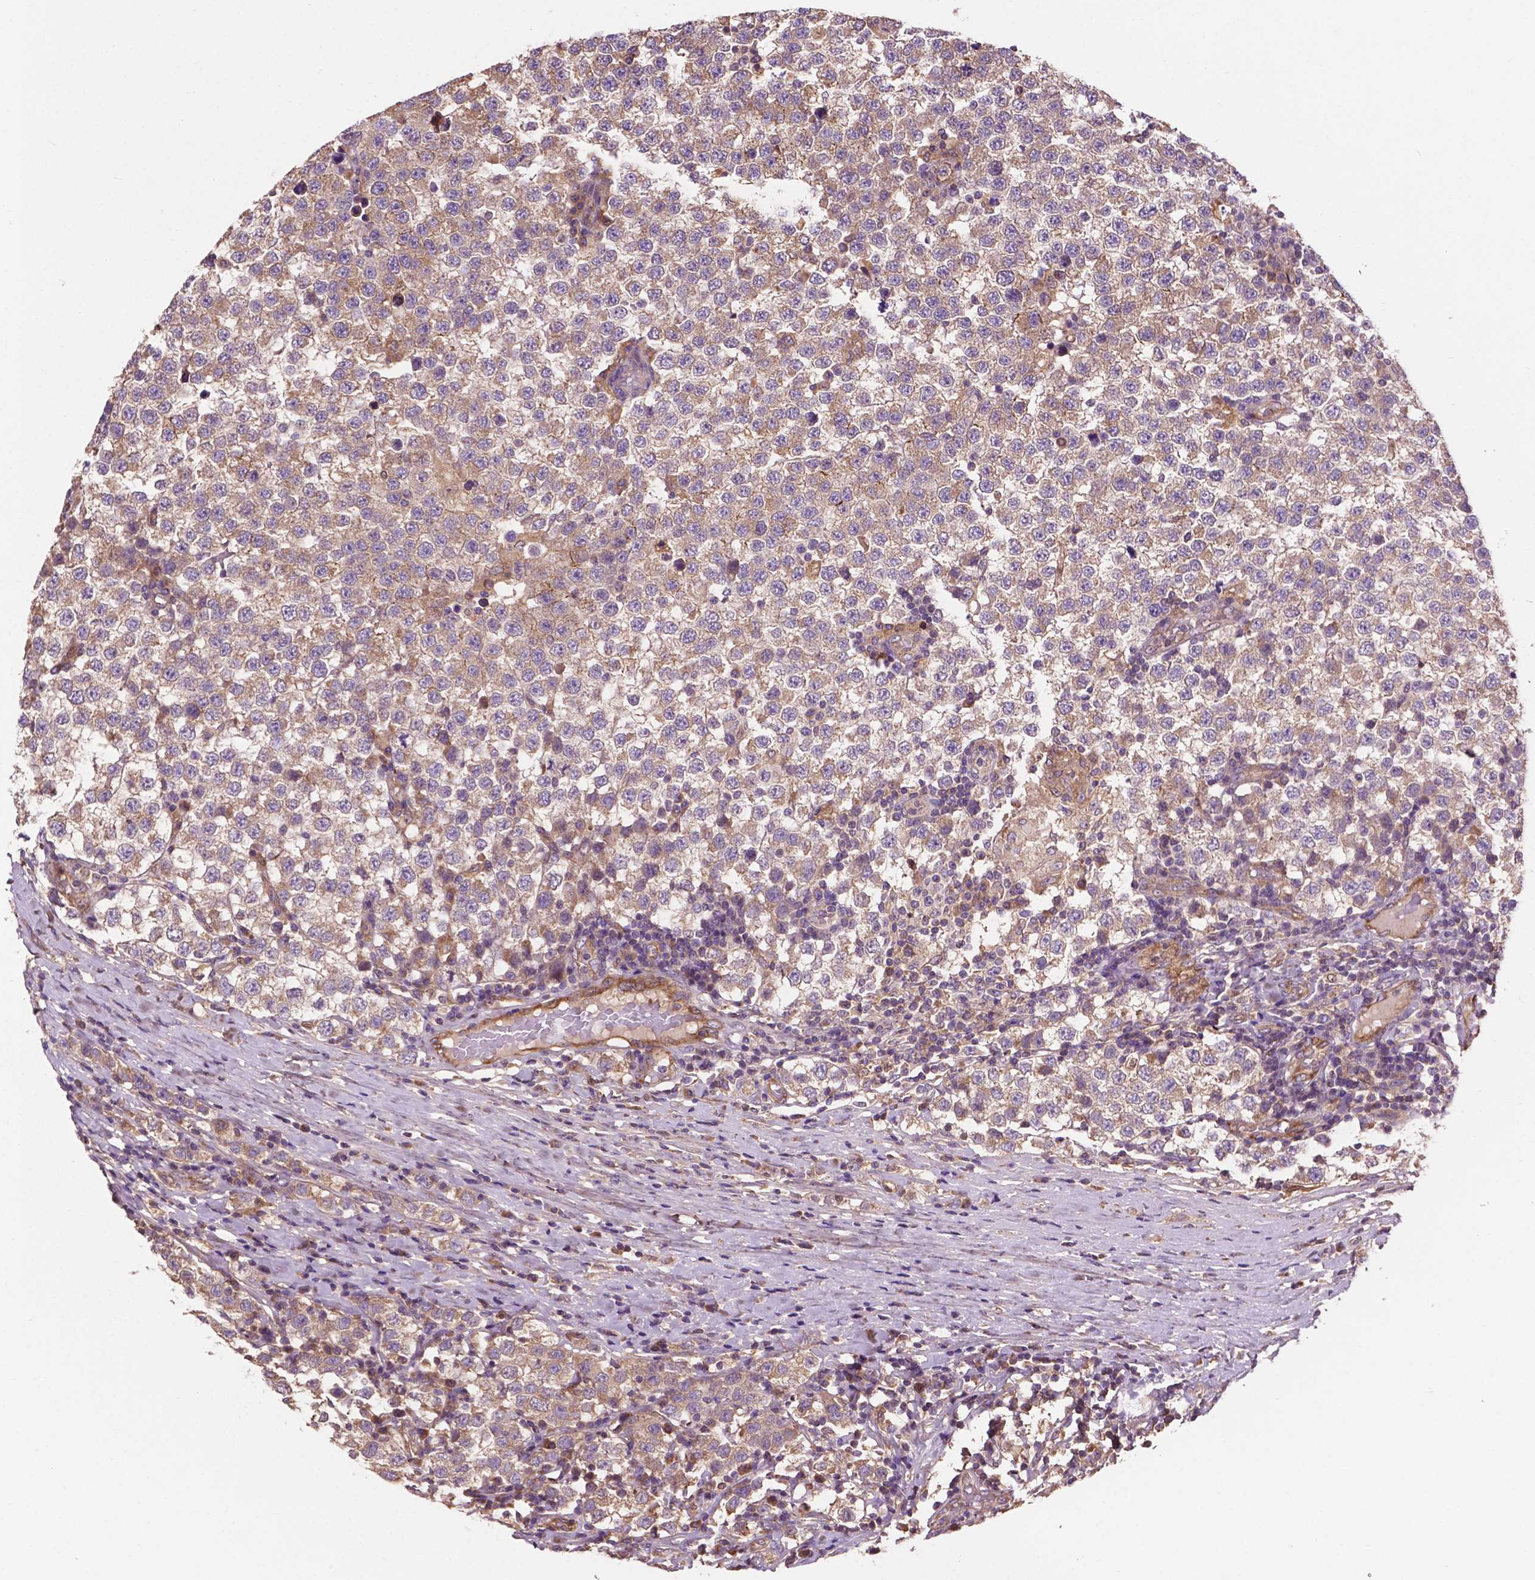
{"staining": {"intensity": "weak", "quantity": ">75%", "location": "cytoplasmic/membranous"}, "tissue": "testis cancer", "cell_type": "Tumor cells", "image_type": "cancer", "snomed": [{"axis": "morphology", "description": "Seminoma, NOS"}, {"axis": "topography", "description": "Testis"}], "caption": "A brown stain labels weak cytoplasmic/membranous positivity of a protein in human testis seminoma tumor cells.", "gene": "GJA9", "patient": {"sex": "male", "age": 34}}